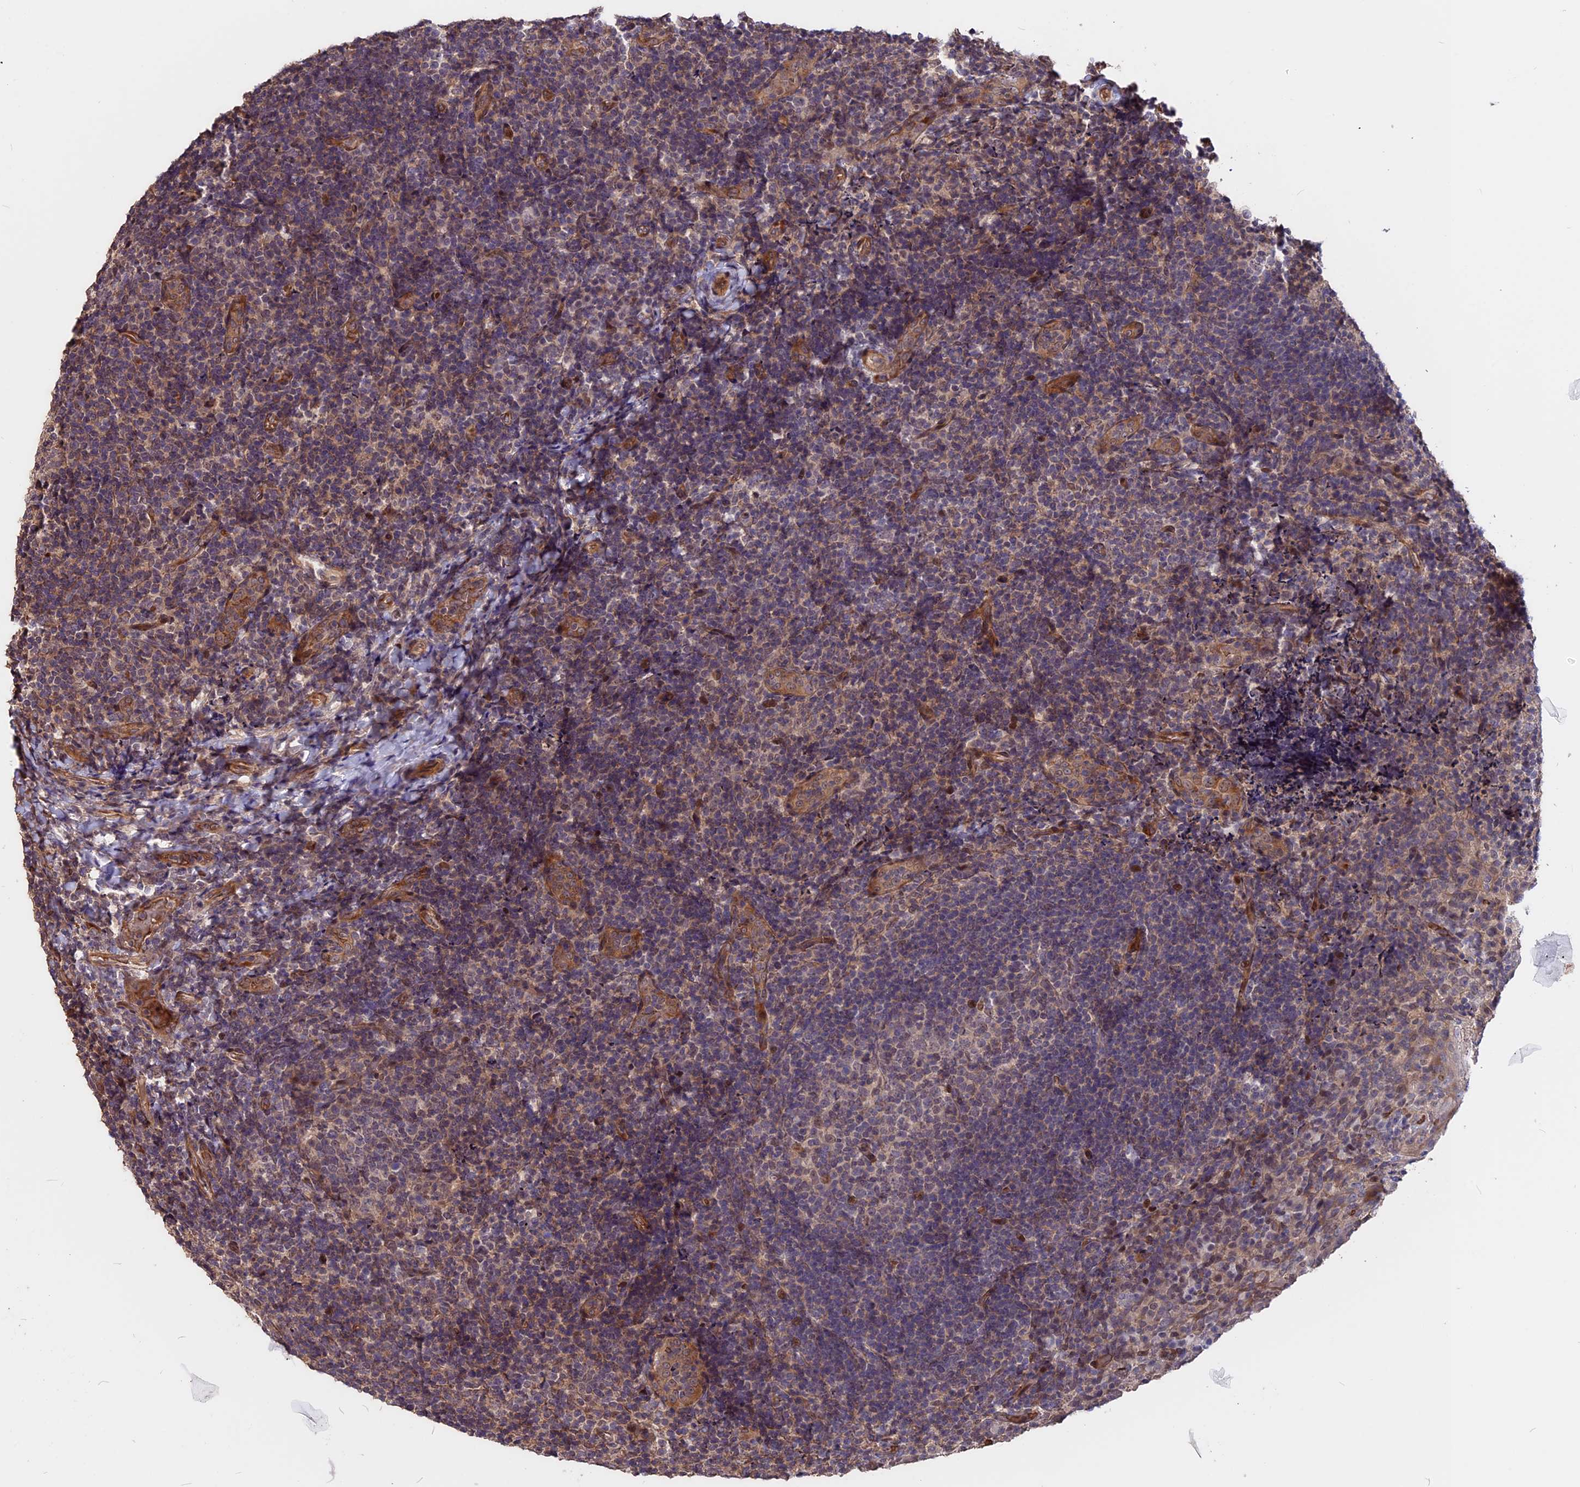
{"staining": {"intensity": "weak", "quantity": "<25%", "location": "cytoplasmic/membranous"}, "tissue": "tonsil", "cell_type": "Germinal center cells", "image_type": "normal", "snomed": [{"axis": "morphology", "description": "Normal tissue, NOS"}, {"axis": "topography", "description": "Tonsil"}], "caption": "An IHC image of unremarkable tonsil is shown. There is no staining in germinal center cells of tonsil.", "gene": "ZC3H10", "patient": {"sex": "female", "age": 10}}